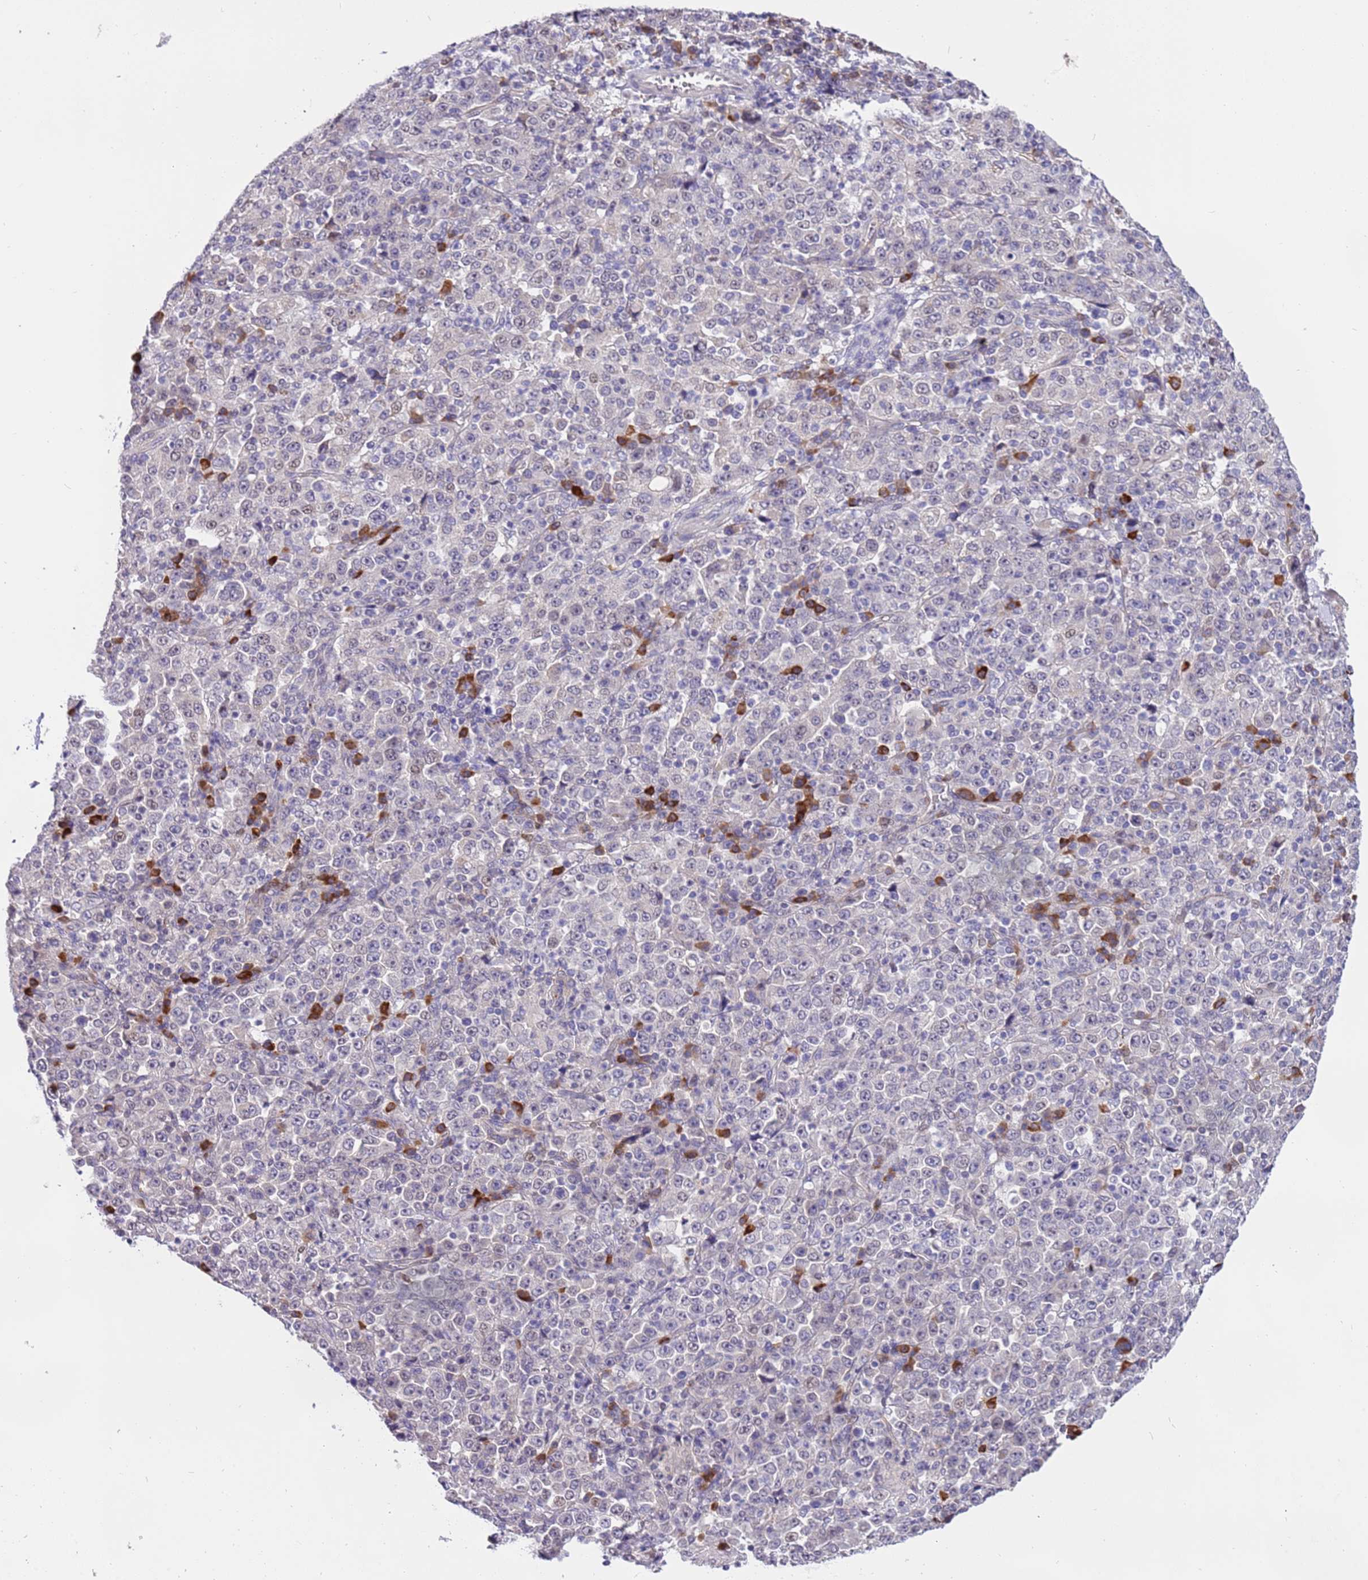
{"staining": {"intensity": "negative", "quantity": "none", "location": "none"}, "tissue": "stomach cancer", "cell_type": "Tumor cells", "image_type": "cancer", "snomed": [{"axis": "morphology", "description": "Normal tissue, NOS"}, {"axis": "morphology", "description": "Adenocarcinoma, NOS"}, {"axis": "topography", "description": "Stomach, upper"}, {"axis": "topography", "description": "Stomach"}], "caption": "IHC histopathology image of human stomach adenocarcinoma stained for a protein (brown), which displays no positivity in tumor cells.", "gene": "MAGEF1", "patient": {"sex": "male", "age": 59}}